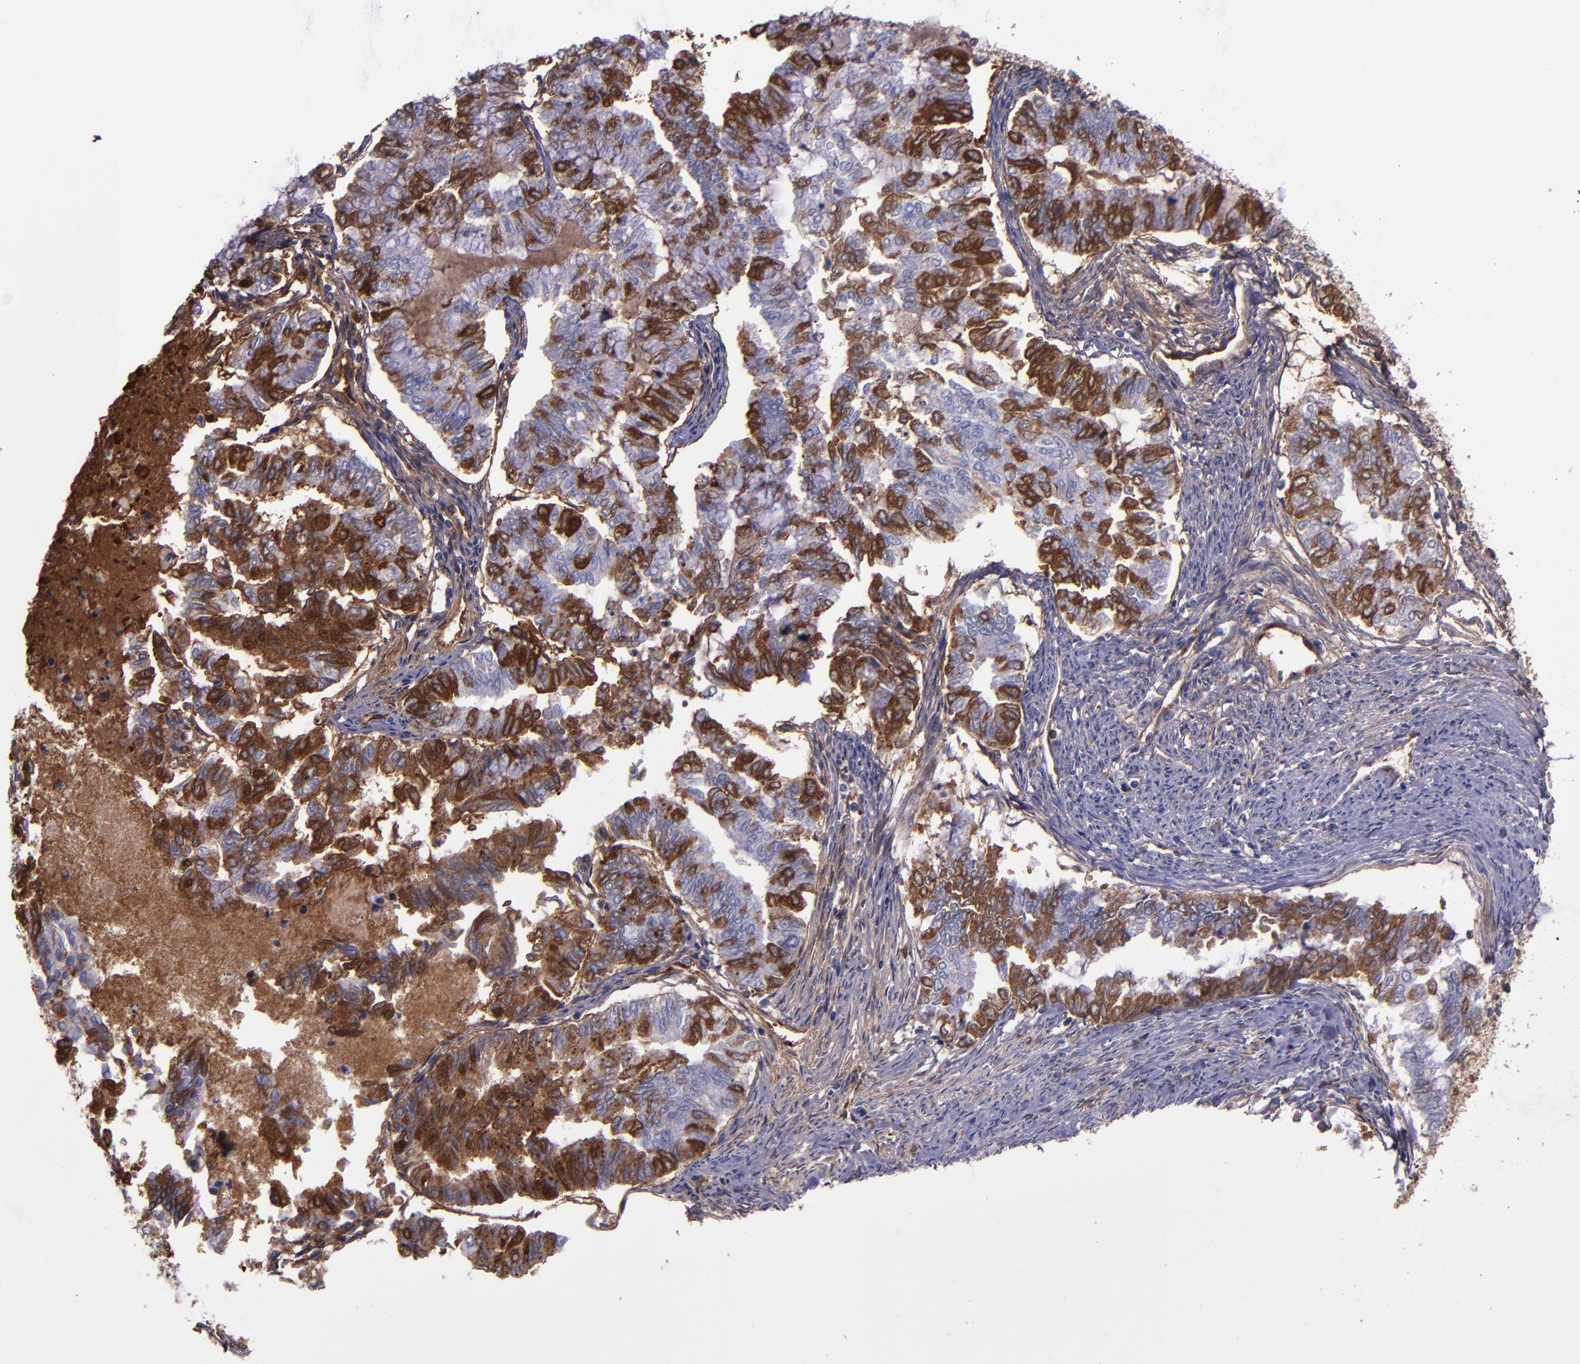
{"staining": {"intensity": "strong", "quantity": "25%-75%", "location": "cytoplasmic/membranous"}, "tissue": "endometrial cancer", "cell_type": "Tumor cells", "image_type": "cancer", "snomed": [{"axis": "morphology", "description": "Adenocarcinoma, NOS"}, {"axis": "topography", "description": "Endometrium"}], "caption": "Protein staining exhibits strong cytoplasmic/membranous staining in about 25%-75% of tumor cells in endometrial cancer.", "gene": "A2M", "patient": {"sex": "female", "age": 79}}